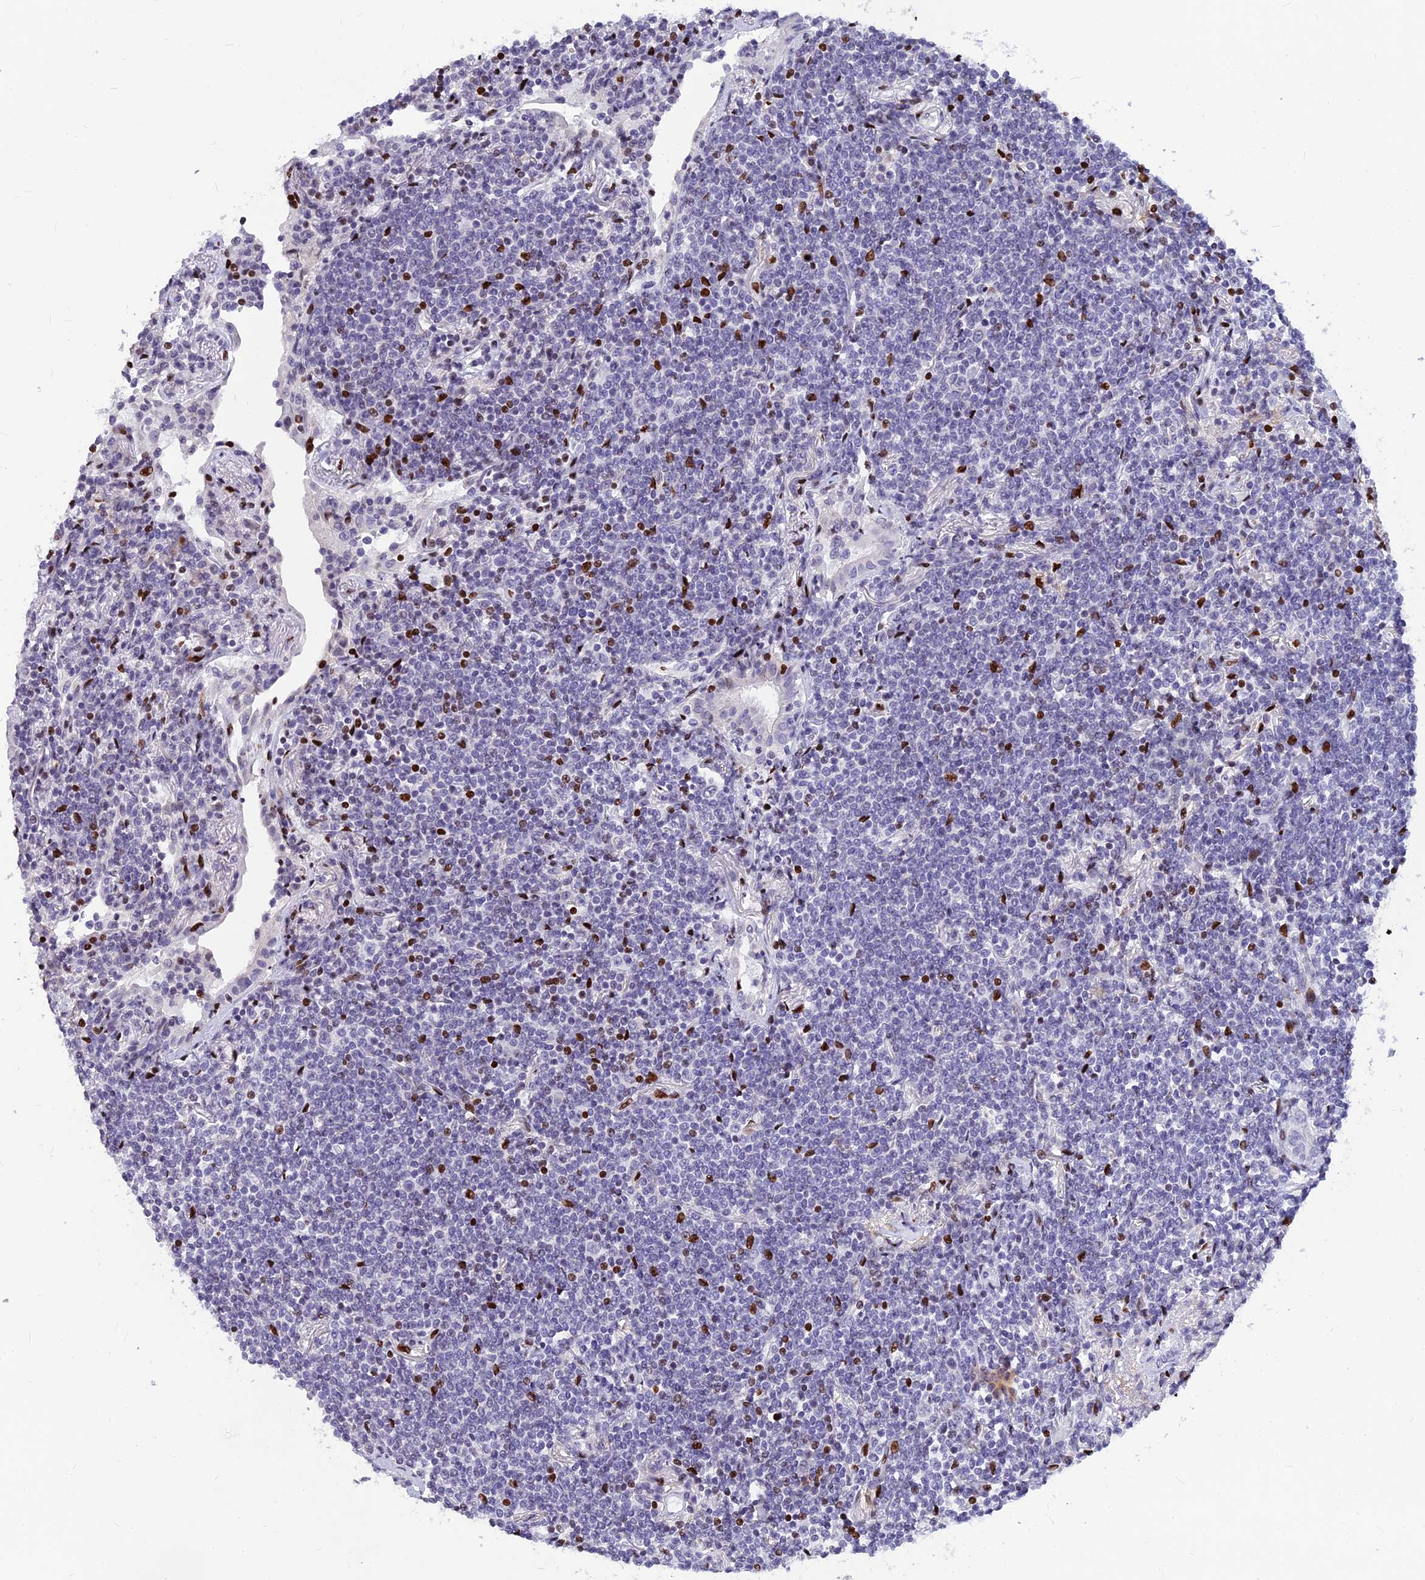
{"staining": {"intensity": "negative", "quantity": "none", "location": "none"}, "tissue": "lymphoma", "cell_type": "Tumor cells", "image_type": "cancer", "snomed": [{"axis": "morphology", "description": "Malignant lymphoma, non-Hodgkin's type, Low grade"}, {"axis": "topography", "description": "Lung"}], "caption": "Histopathology image shows no protein positivity in tumor cells of malignant lymphoma, non-Hodgkin's type (low-grade) tissue. (Brightfield microscopy of DAB immunohistochemistry (IHC) at high magnification).", "gene": "PRPS1", "patient": {"sex": "female", "age": 71}}